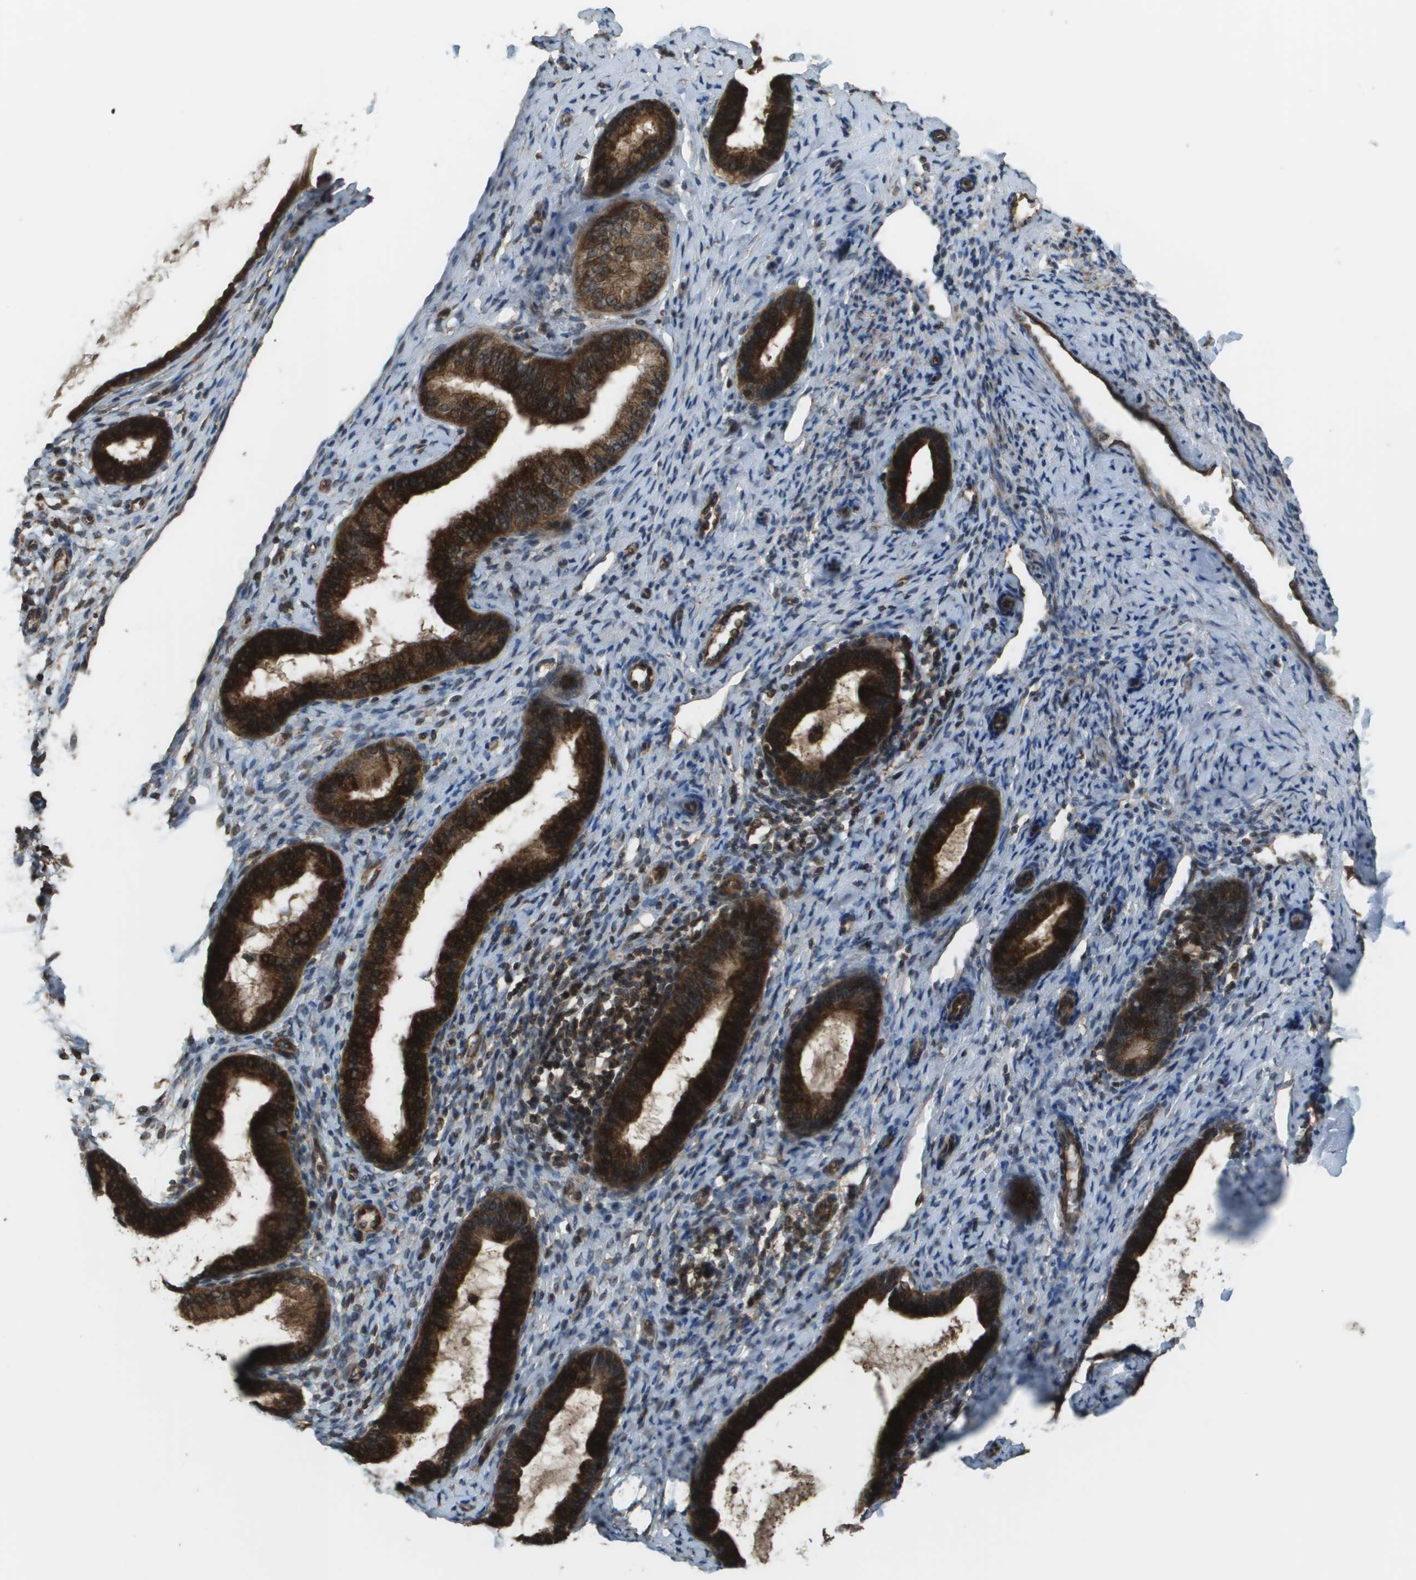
{"staining": {"intensity": "moderate", "quantity": "<25%", "location": "cytoplasmic/membranous"}, "tissue": "endometrium", "cell_type": "Cells in endometrial stroma", "image_type": "normal", "snomed": [{"axis": "morphology", "description": "Normal tissue, NOS"}, {"axis": "topography", "description": "Endometrium"}], "caption": "Immunohistochemical staining of benign endometrium reveals <25% levels of moderate cytoplasmic/membranous protein expression in approximately <25% of cells in endometrial stroma. The staining was performed using DAB, with brown indicating positive protein expression. Nuclei are stained blue with hematoxylin.", "gene": "PLPBP", "patient": {"sex": "female", "age": 61}}